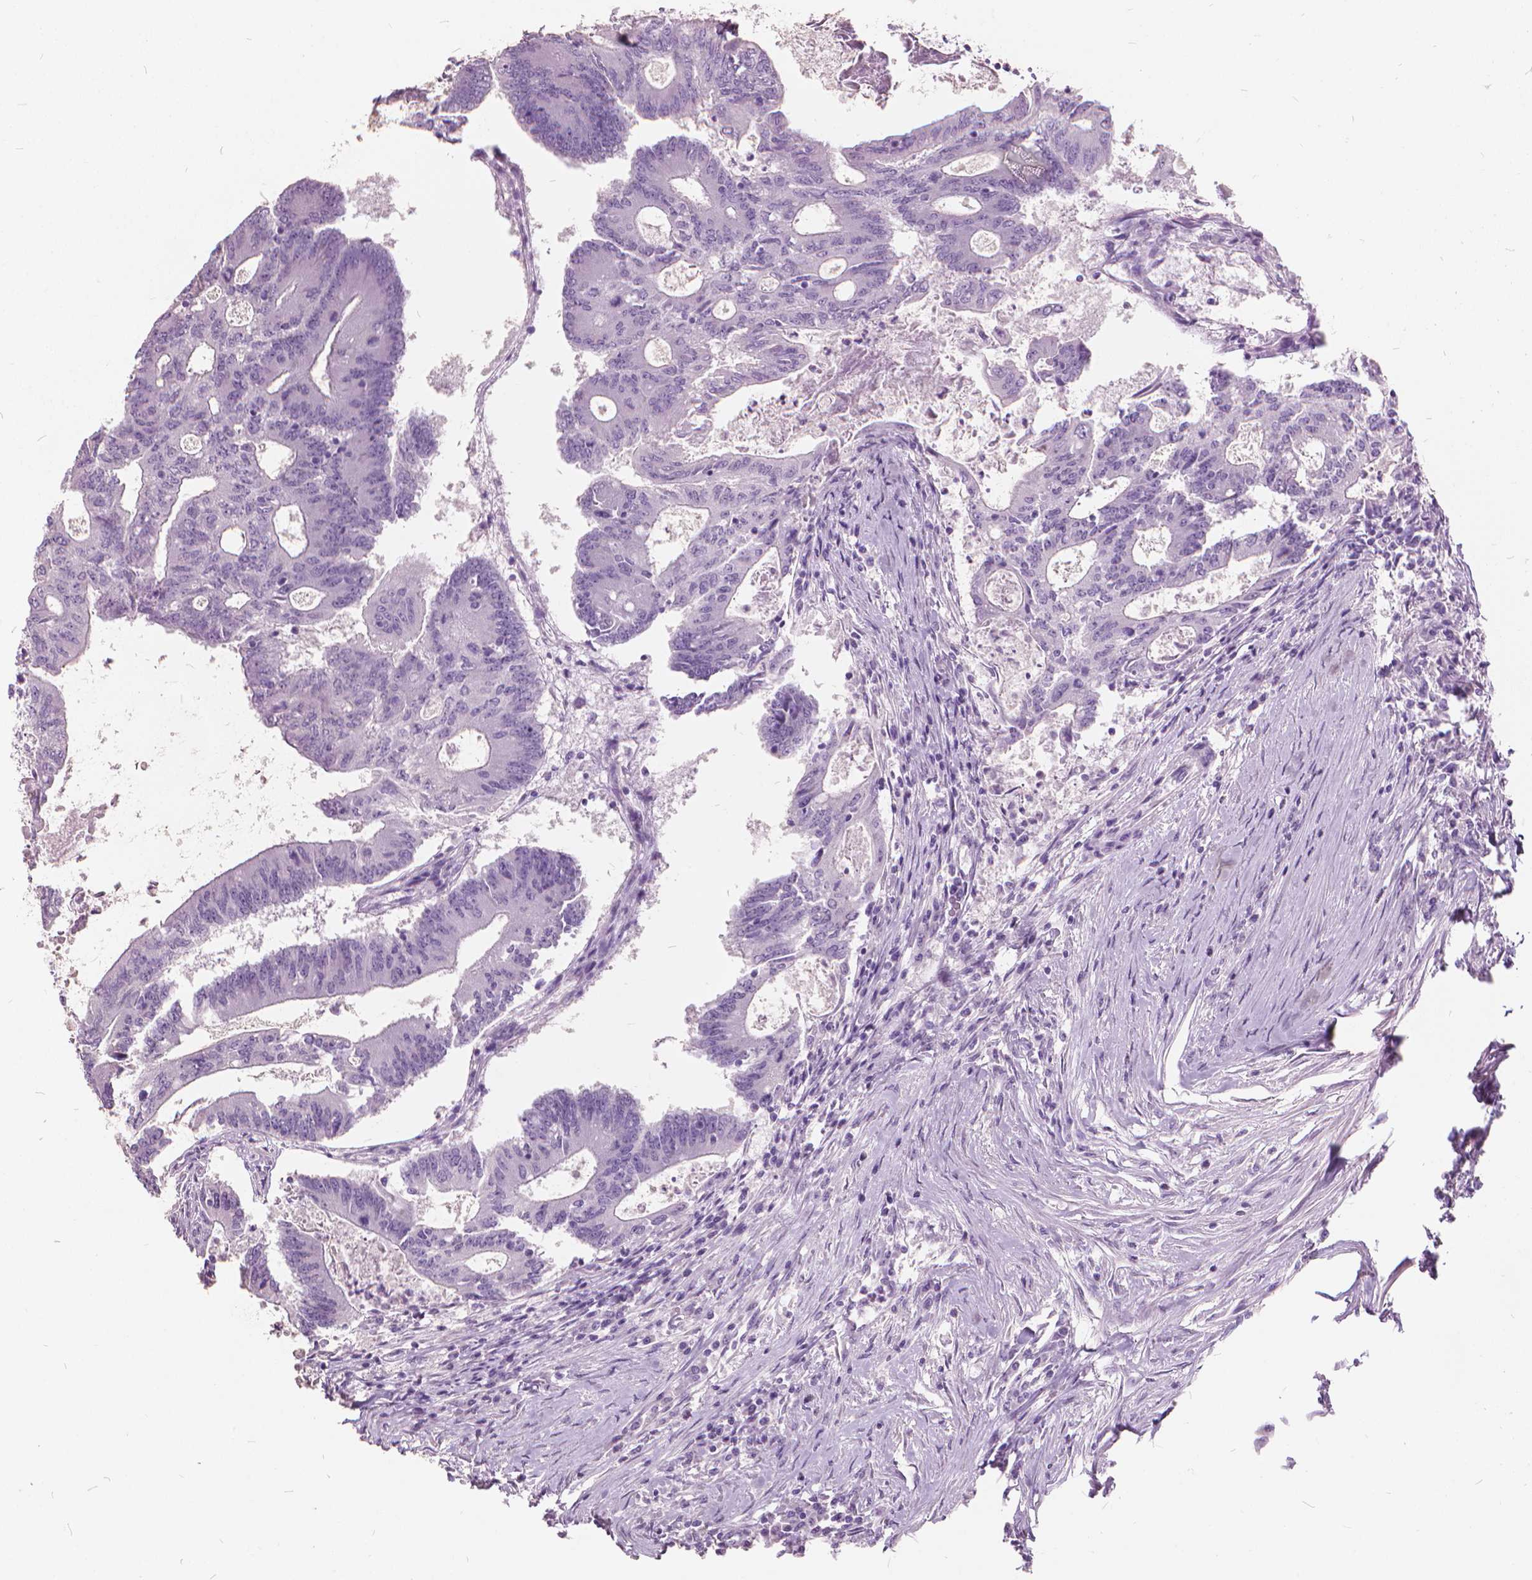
{"staining": {"intensity": "negative", "quantity": "none", "location": "none"}, "tissue": "colorectal cancer", "cell_type": "Tumor cells", "image_type": "cancer", "snomed": [{"axis": "morphology", "description": "Adenocarcinoma, NOS"}, {"axis": "topography", "description": "Colon"}], "caption": "Immunohistochemical staining of colorectal cancer (adenocarcinoma) shows no significant expression in tumor cells. (Brightfield microscopy of DAB immunohistochemistry (IHC) at high magnification).", "gene": "DNM1", "patient": {"sex": "female", "age": 70}}